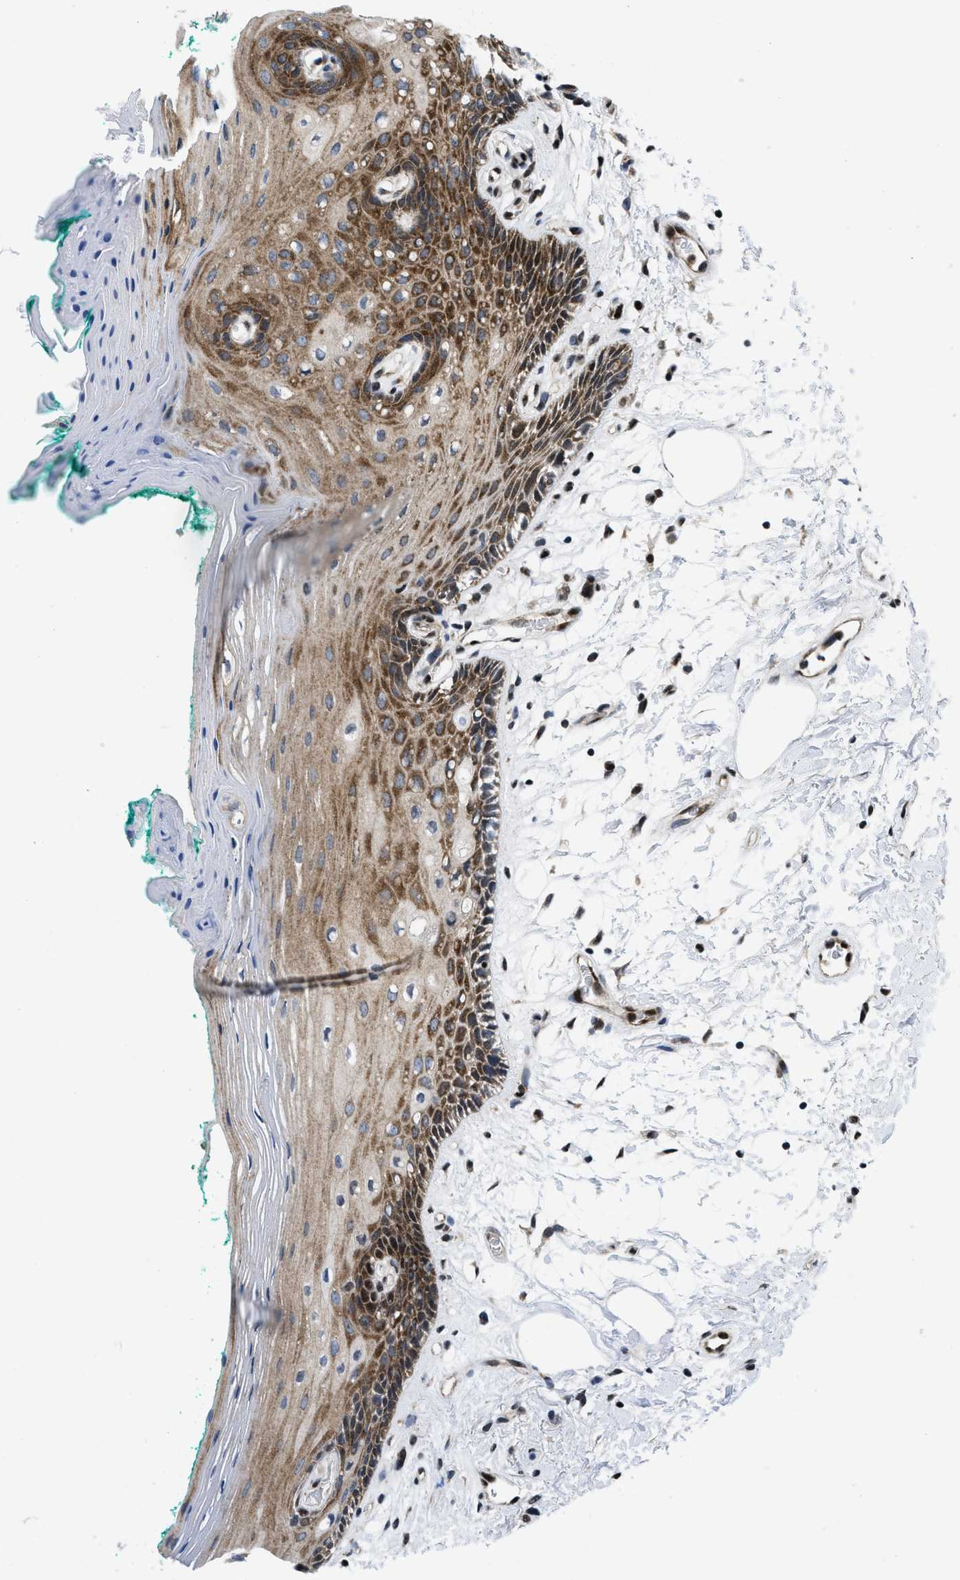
{"staining": {"intensity": "strong", "quantity": ">75%", "location": "cytoplasmic/membranous,nuclear"}, "tissue": "oral mucosa", "cell_type": "Squamous epithelial cells", "image_type": "normal", "snomed": [{"axis": "morphology", "description": "Normal tissue, NOS"}, {"axis": "topography", "description": "Skeletal muscle"}, {"axis": "topography", "description": "Oral tissue"}, {"axis": "topography", "description": "Peripheral nerve tissue"}], "caption": "IHC histopathology image of benign oral mucosa stained for a protein (brown), which shows high levels of strong cytoplasmic/membranous,nuclear staining in about >75% of squamous epithelial cells.", "gene": "PPP2CB", "patient": {"sex": "female", "age": 84}}